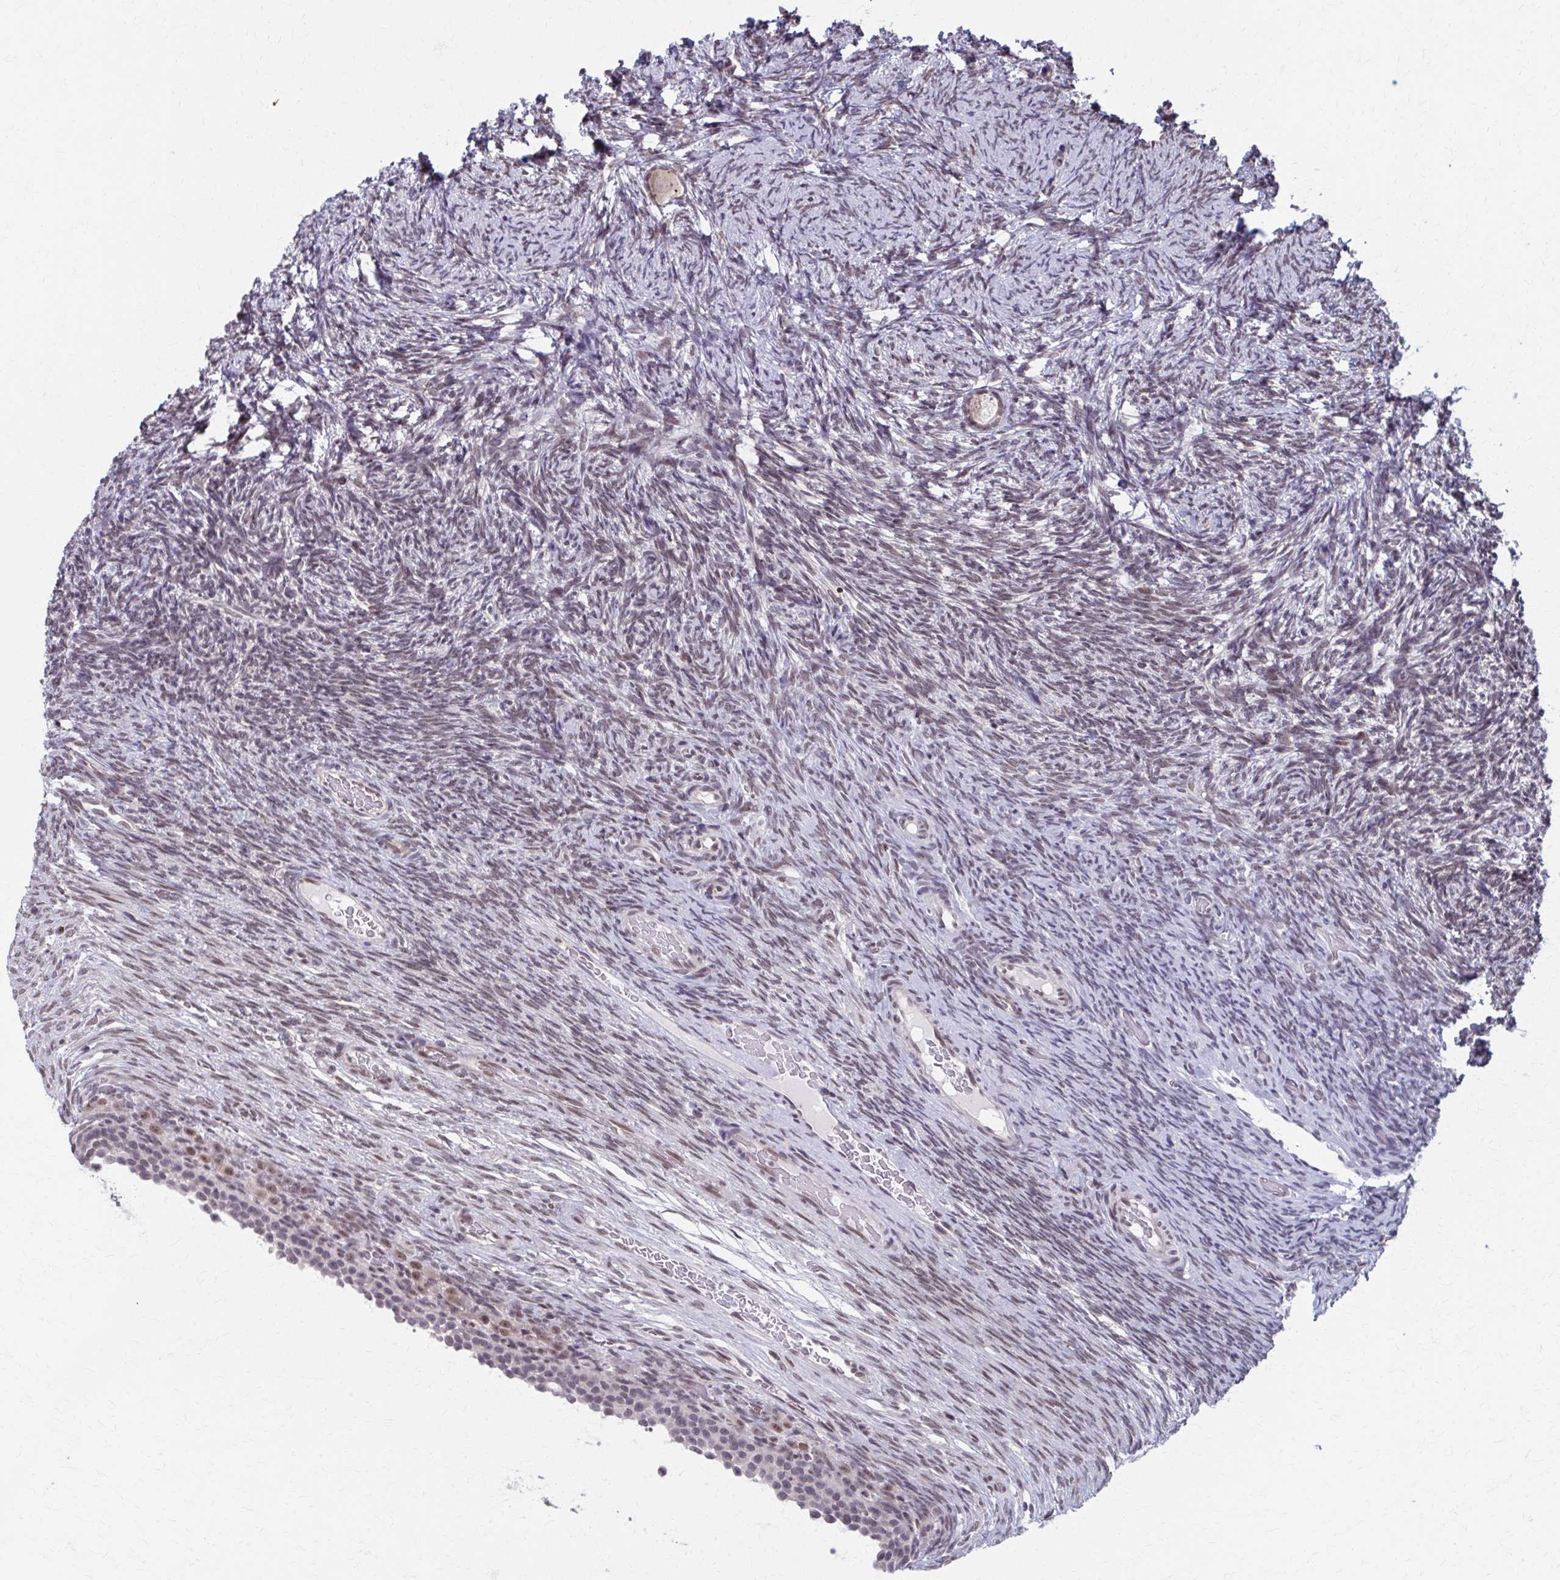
{"staining": {"intensity": "weak", "quantity": ">75%", "location": "cytoplasmic/membranous,nuclear"}, "tissue": "ovary", "cell_type": "Follicle cells", "image_type": "normal", "snomed": [{"axis": "morphology", "description": "Normal tissue, NOS"}, {"axis": "topography", "description": "Ovary"}], "caption": "A low amount of weak cytoplasmic/membranous,nuclear positivity is seen in approximately >75% of follicle cells in benign ovary. (DAB (3,3'-diaminobenzidine) IHC with brightfield microscopy, high magnification).", "gene": "SETBP1", "patient": {"sex": "female", "age": 34}}